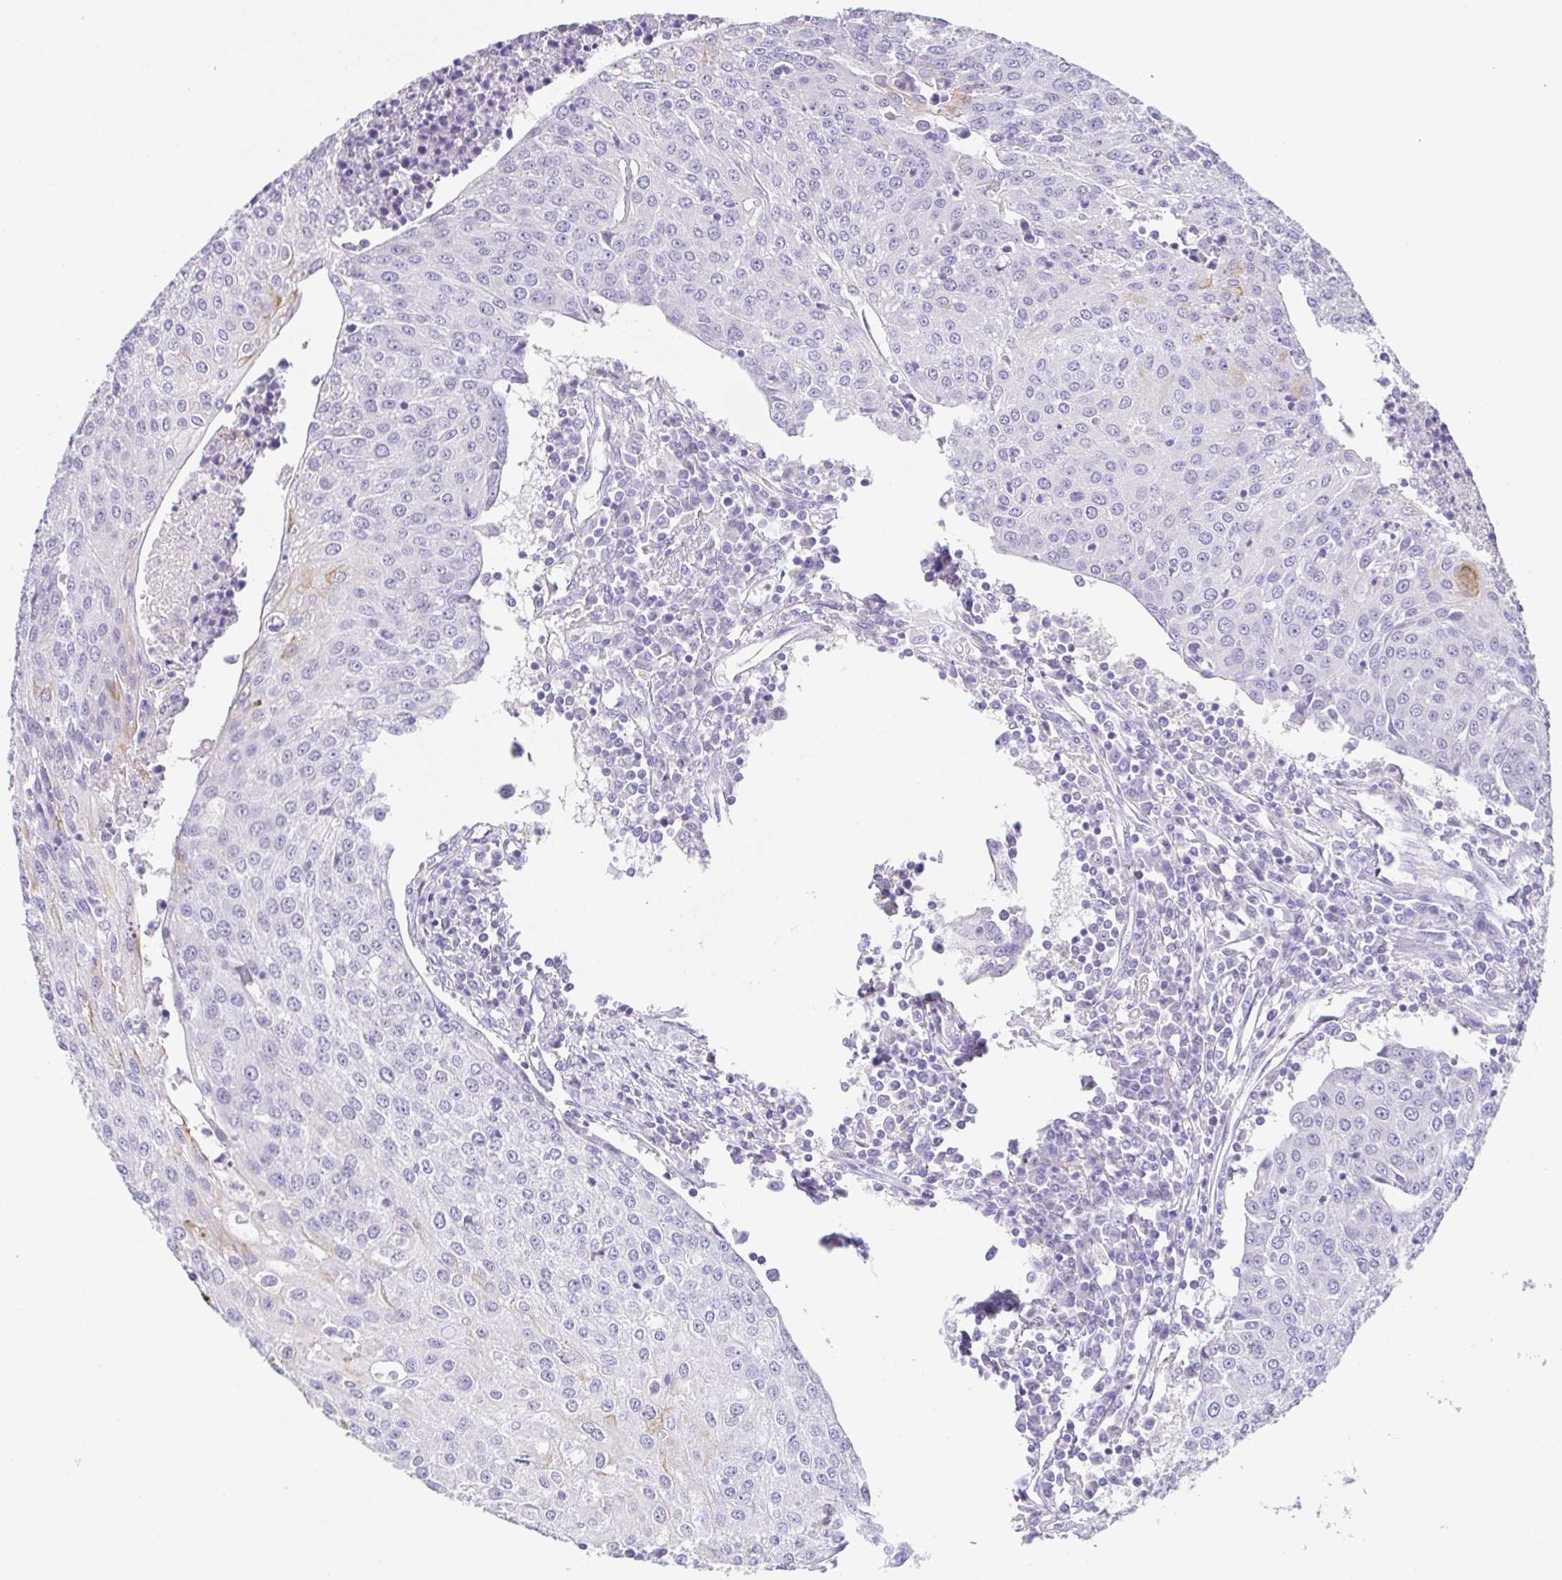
{"staining": {"intensity": "negative", "quantity": "none", "location": "none"}, "tissue": "urothelial cancer", "cell_type": "Tumor cells", "image_type": "cancer", "snomed": [{"axis": "morphology", "description": "Urothelial carcinoma, High grade"}, {"axis": "topography", "description": "Urinary bladder"}], "caption": "A micrograph of high-grade urothelial carcinoma stained for a protein exhibits no brown staining in tumor cells. The staining is performed using DAB brown chromogen with nuclei counter-stained in using hematoxylin.", "gene": "HAPLN2", "patient": {"sex": "female", "age": 85}}